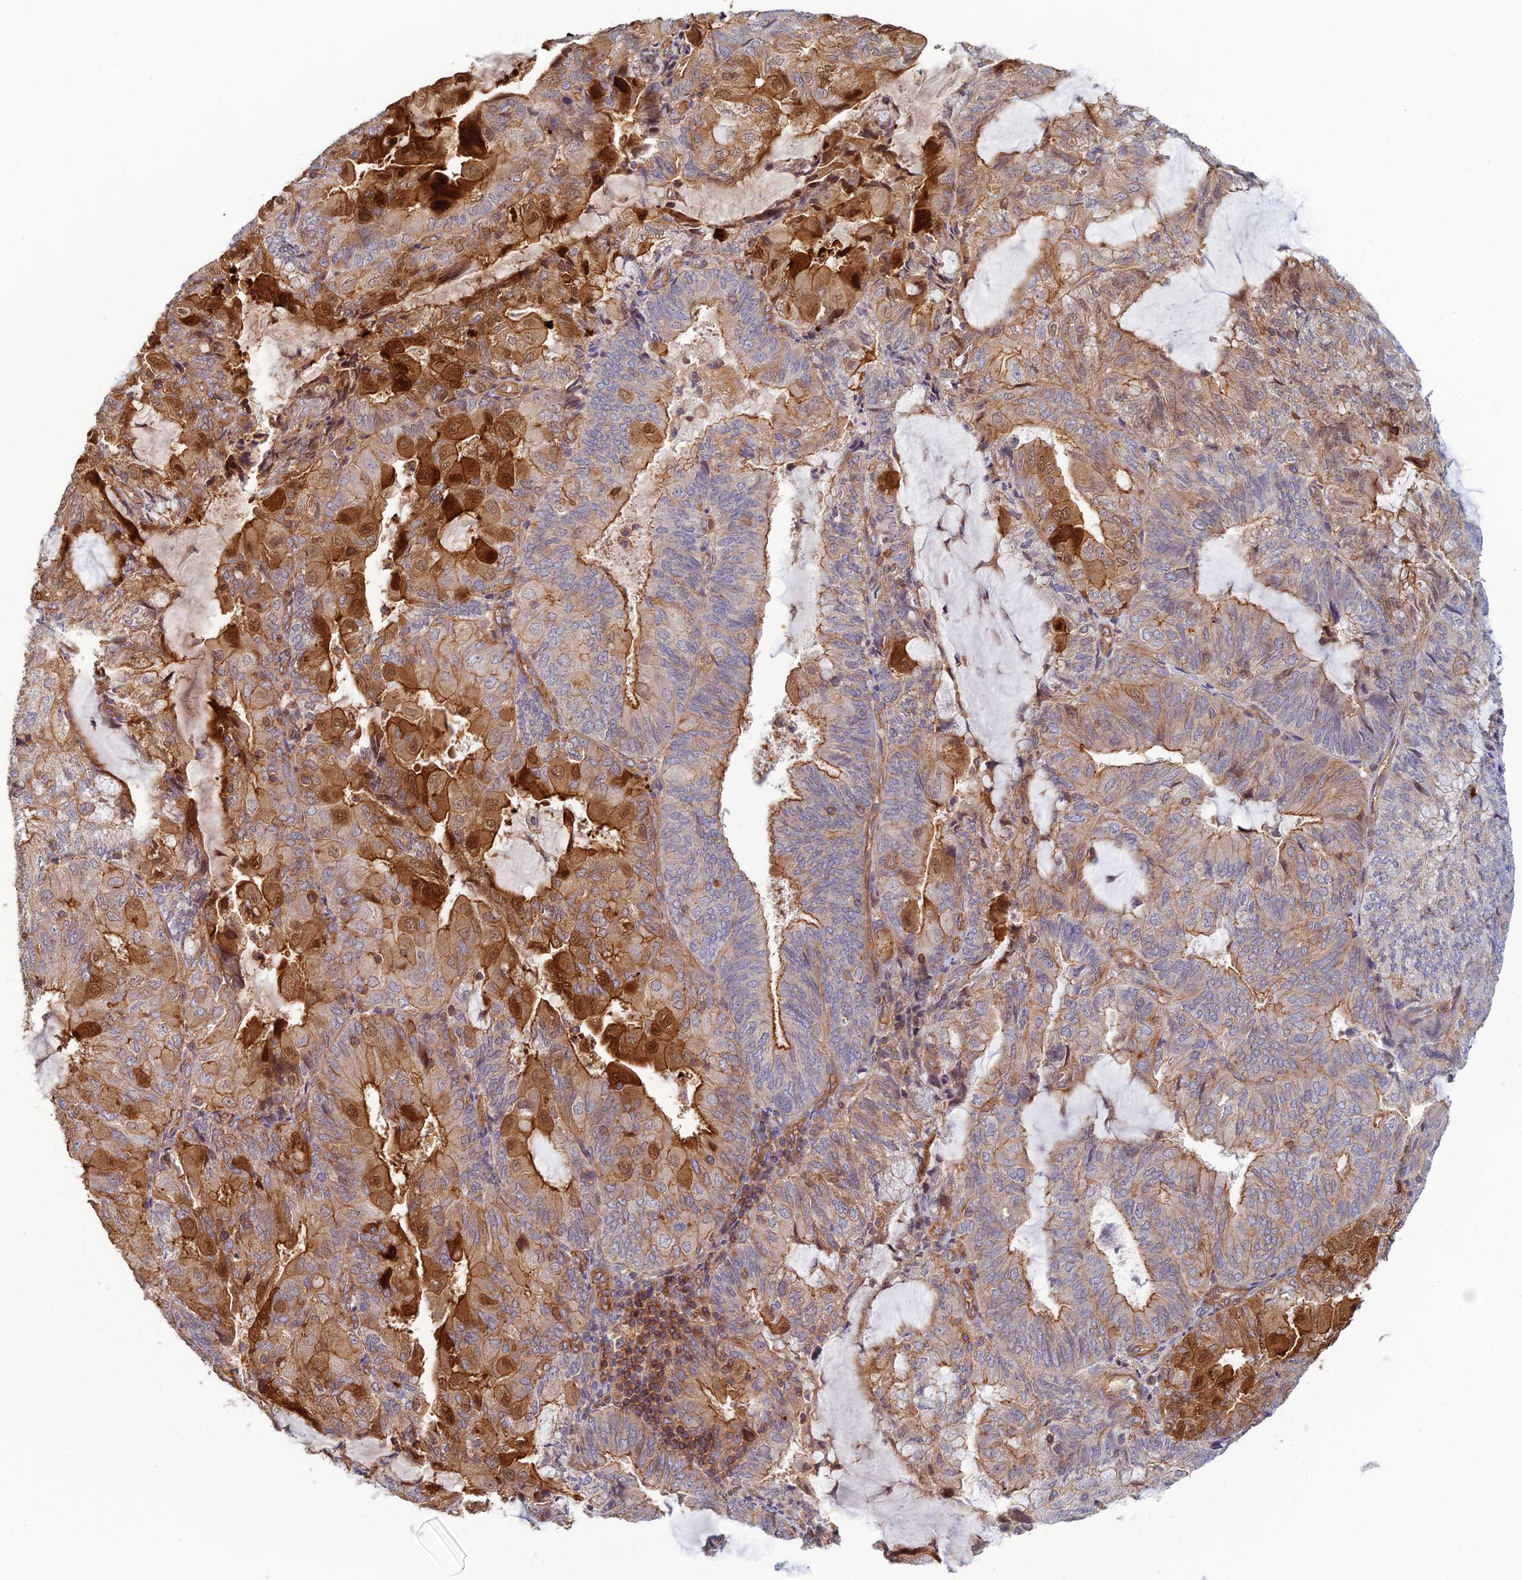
{"staining": {"intensity": "strong", "quantity": "<25%", "location": "cytoplasmic/membranous,nuclear"}, "tissue": "endometrial cancer", "cell_type": "Tumor cells", "image_type": "cancer", "snomed": [{"axis": "morphology", "description": "Adenocarcinoma, NOS"}, {"axis": "topography", "description": "Endometrium"}], "caption": "Protein expression analysis of endometrial cancer reveals strong cytoplasmic/membranous and nuclear positivity in about <25% of tumor cells.", "gene": "PPP1R12C", "patient": {"sex": "female", "age": 81}}